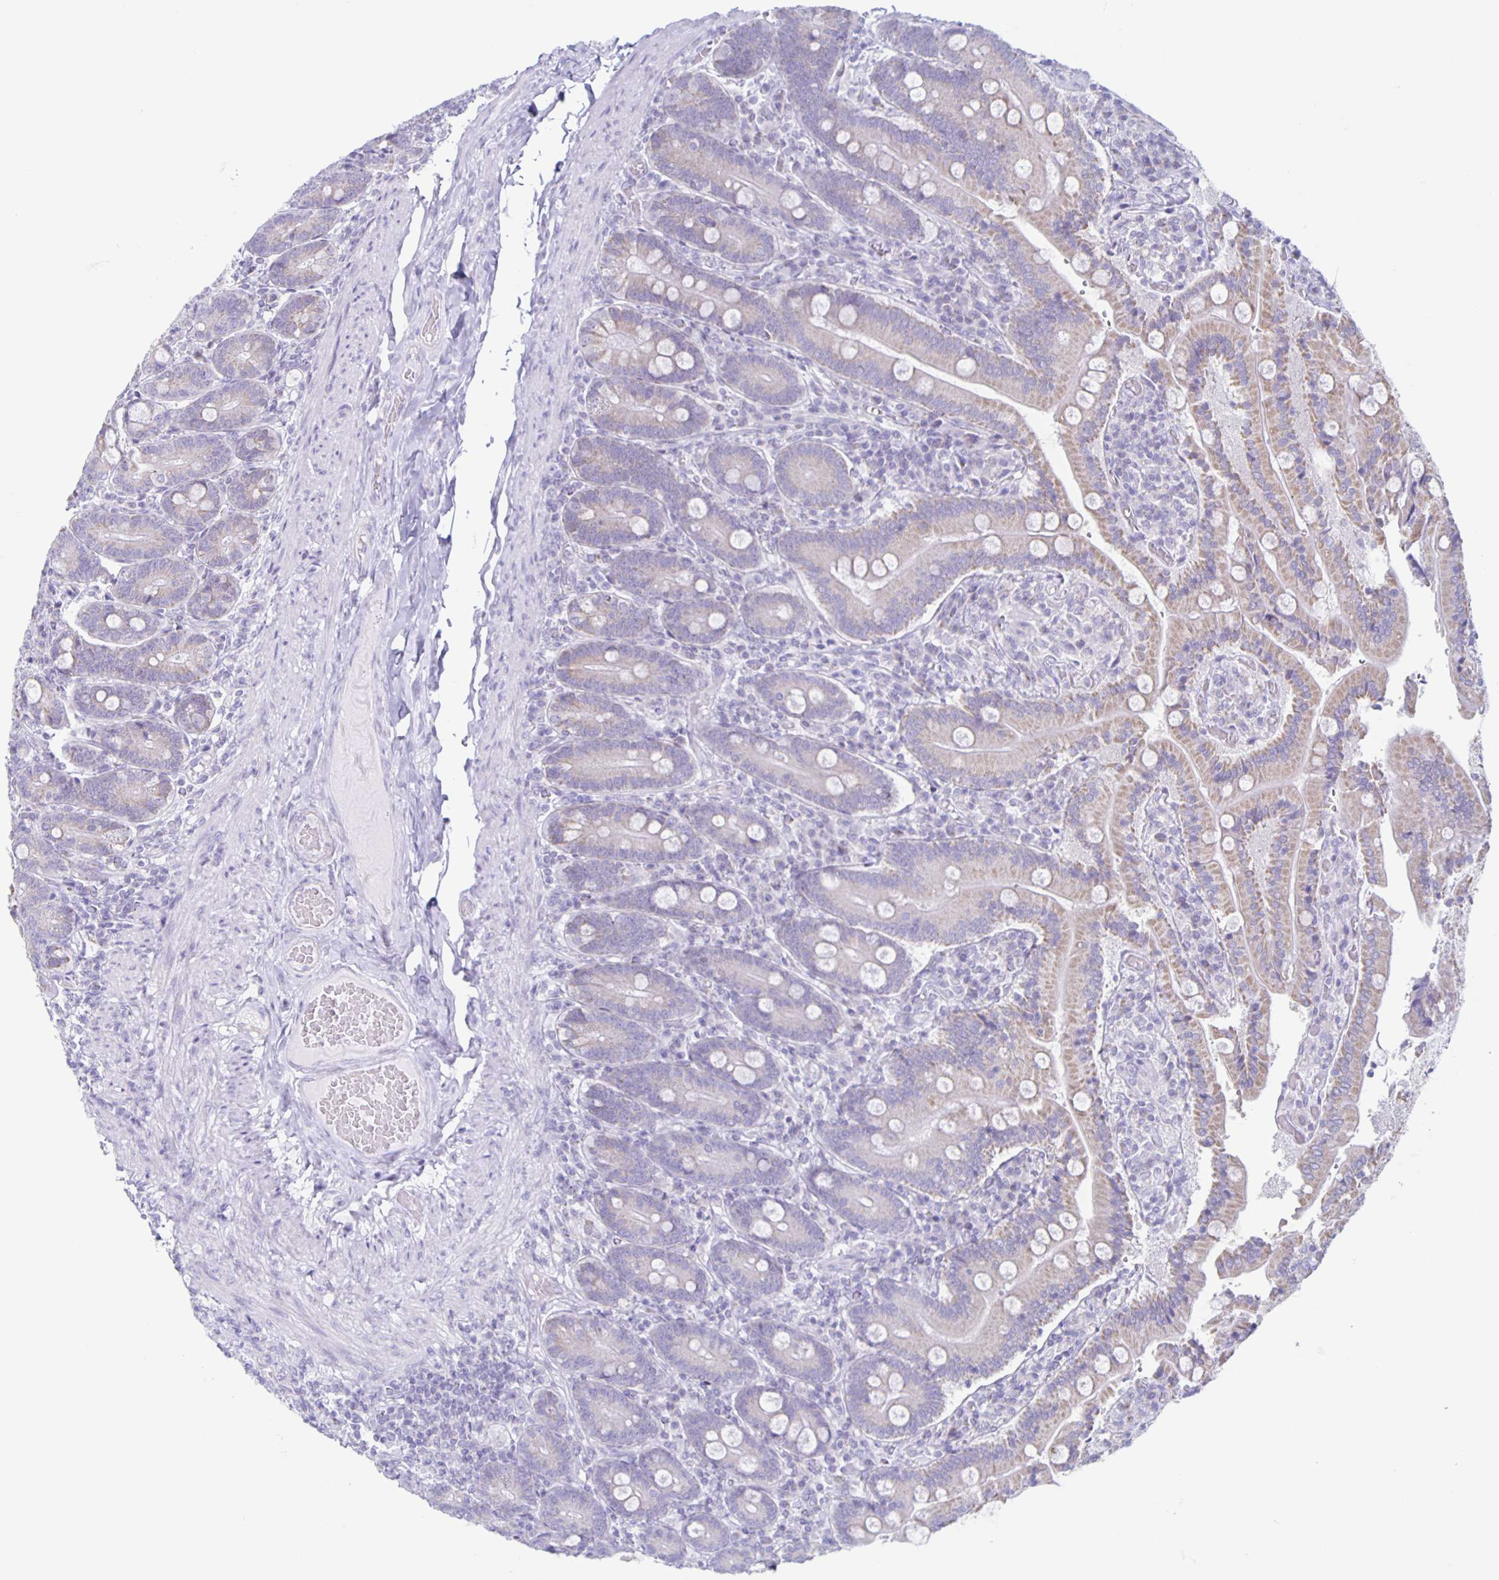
{"staining": {"intensity": "weak", "quantity": "25%-75%", "location": "cytoplasmic/membranous"}, "tissue": "duodenum", "cell_type": "Glandular cells", "image_type": "normal", "snomed": [{"axis": "morphology", "description": "Normal tissue, NOS"}, {"axis": "topography", "description": "Duodenum"}], "caption": "This image demonstrates unremarkable duodenum stained with immunohistochemistry to label a protein in brown. The cytoplasmic/membranous of glandular cells show weak positivity for the protein. Nuclei are counter-stained blue.", "gene": "CT45A10", "patient": {"sex": "female", "age": 62}}